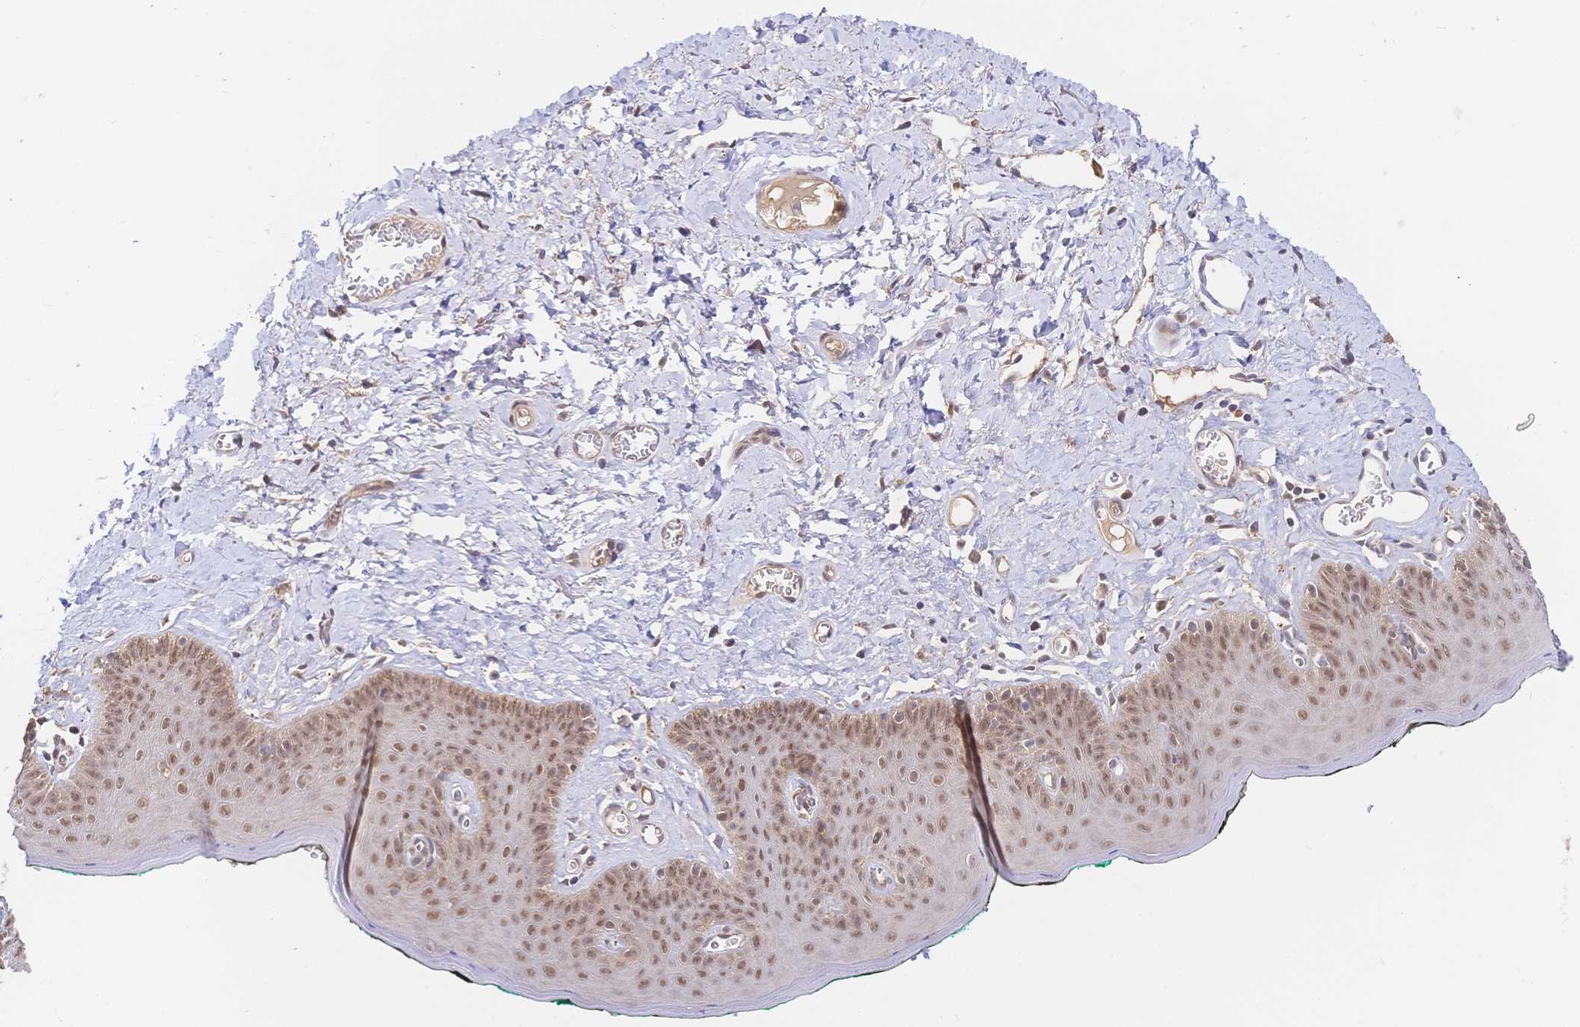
{"staining": {"intensity": "moderate", "quantity": ">75%", "location": "nuclear"}, "tissue": "skin", "cell_type": "Epidermal cells", "image_type": "normal", "snomed": [{"axis": "morphology", "description": "Normal tissue, NOS"}, {"axis": "topography", "description": "Vulva"}, {"axis": "topography", "description": "Peripheral nerve tissue"}], "caption": "Moderate nuclear protein staining is appreciated in approximately >75% of epidermal cells in skin.", "gene": "LMO4", "patient": {"sex": "female", "age": 66}}